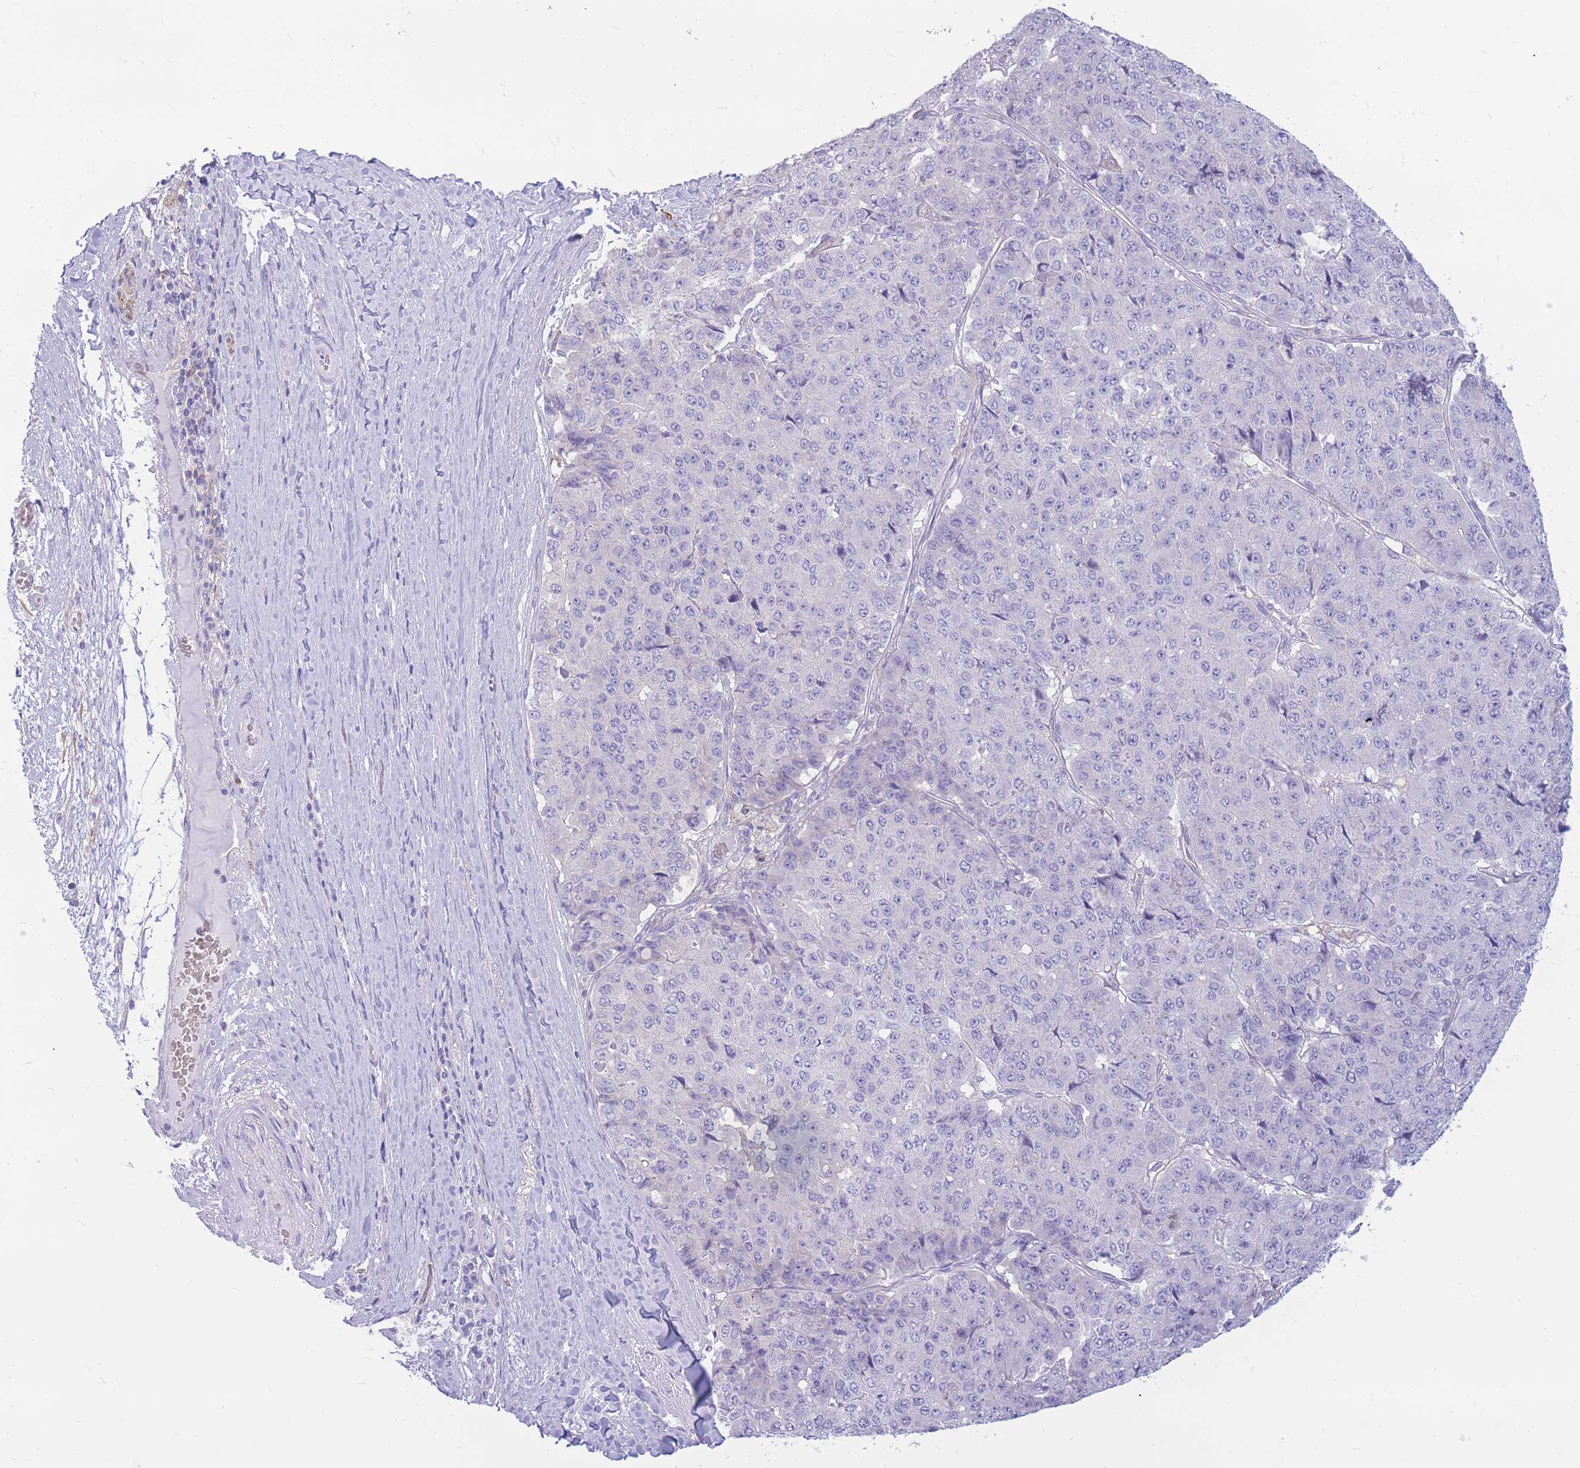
{"staining": {"intensity": "negative", "quantity": "none", "location": "none"}, "tissue": "pancreatic cancer", "cell_type": "Tumor cells", "image_type": "cancer", "snomed": [{"axis": "morphology", "description": "Adenocarcinoma, NOS"}, {"axis": "topography", "description": "Pancreas"}], "caption": "This is an IHC photomicrograph of adenocarcinoma (pancreatic). There is no expression in tumor cells.", "gene": "ADD2", "patient": {"sex": "male", "age": 50}}